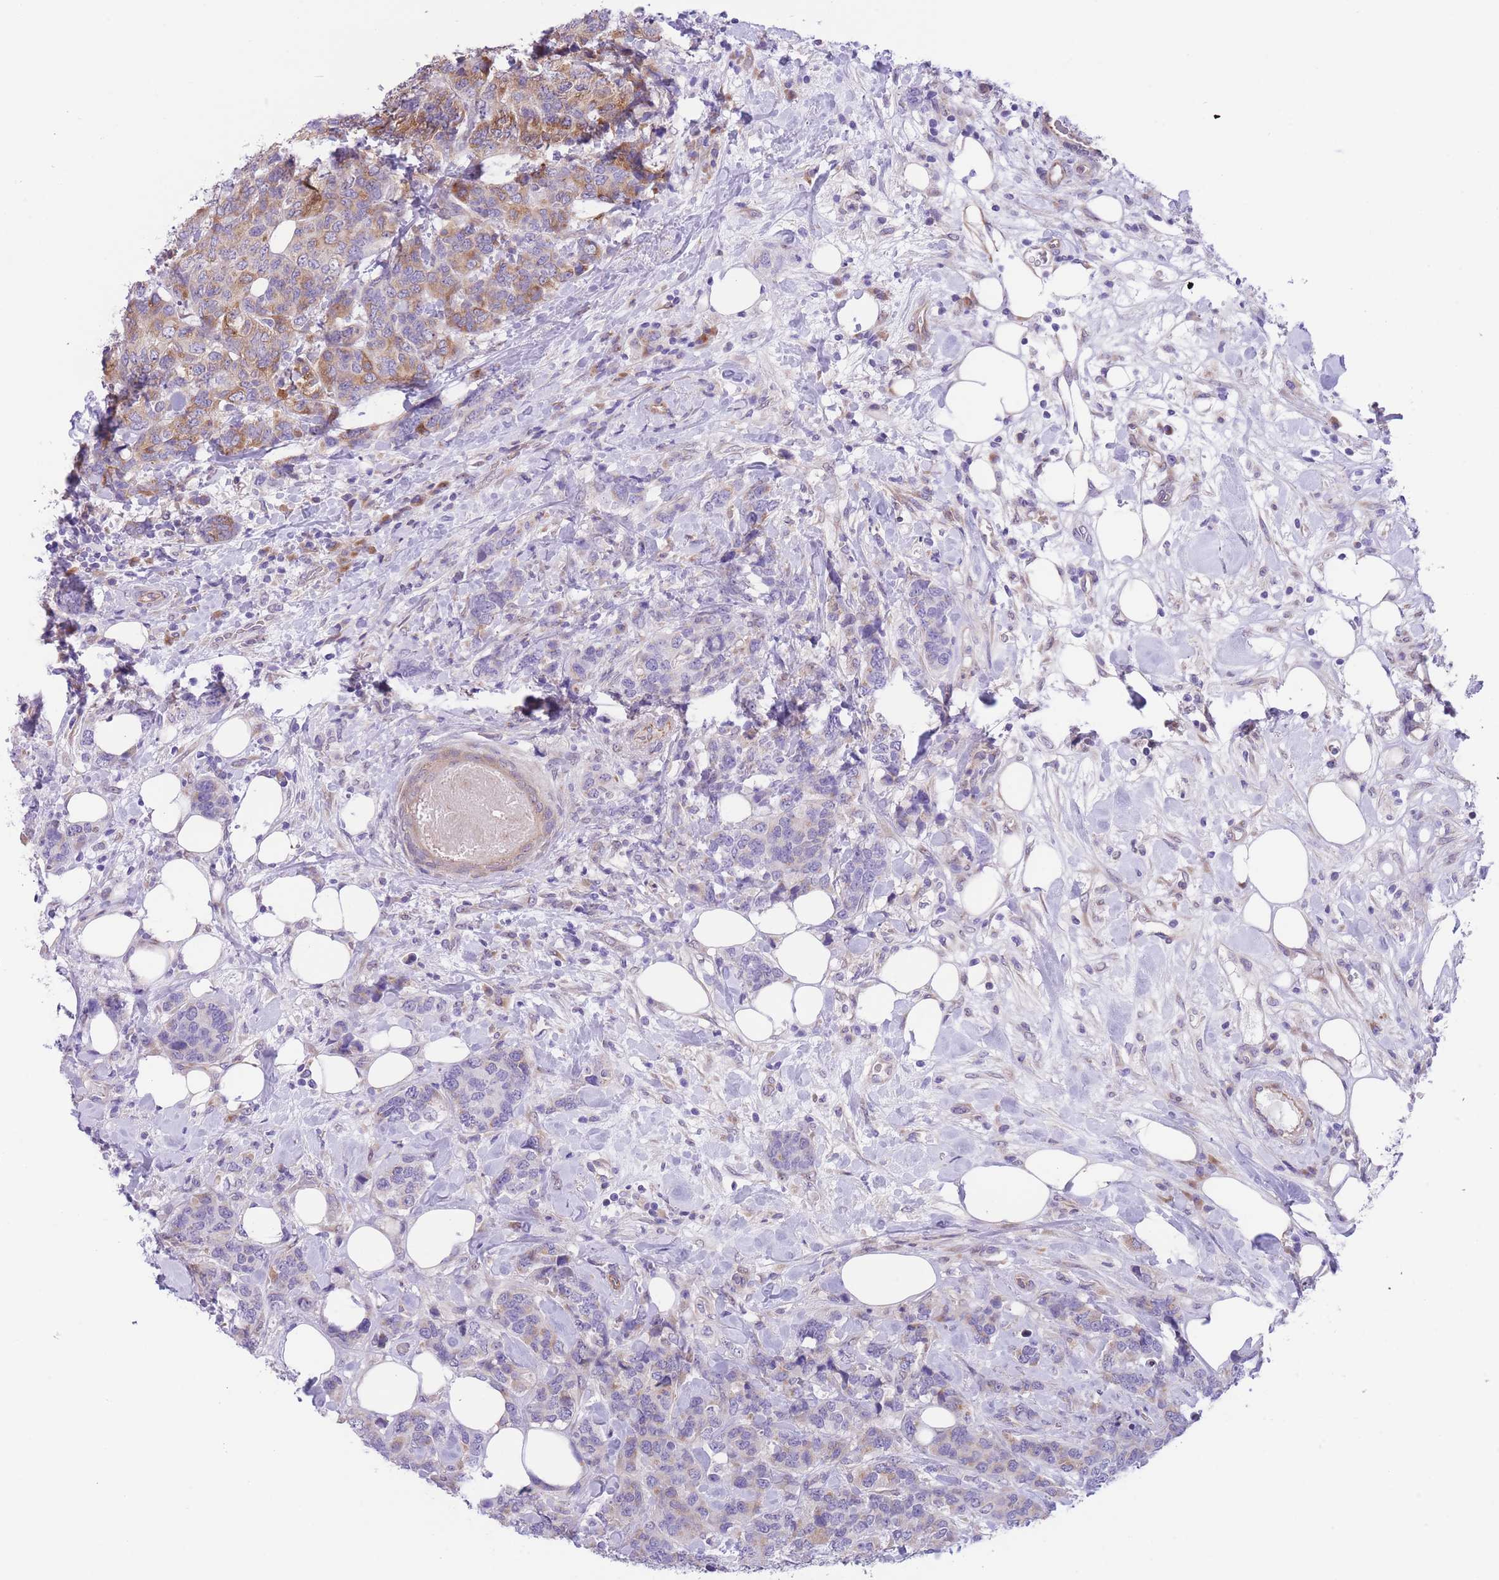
{"staining": {"intensity": "moderate", "quantity": "<25%", "location": "cytoplasmic/membranous"}, "tissue": "breast cancer", "cell_type": "Tumor cells", "image_type": "cancer", "snomed": [{"axis": "morphology", "description": "Lobular carcinoma"}, {"axis": "topography", "description": "Breast"}], "caption": "About <25% of tumor cells in breast lobular carcinoma reveal moderate cytoplasmic/membranous protein expression as visualized by brown immunohistochemical staining.", "gene": "WWOX", "patient": {"sex": "female", "age": 59}}